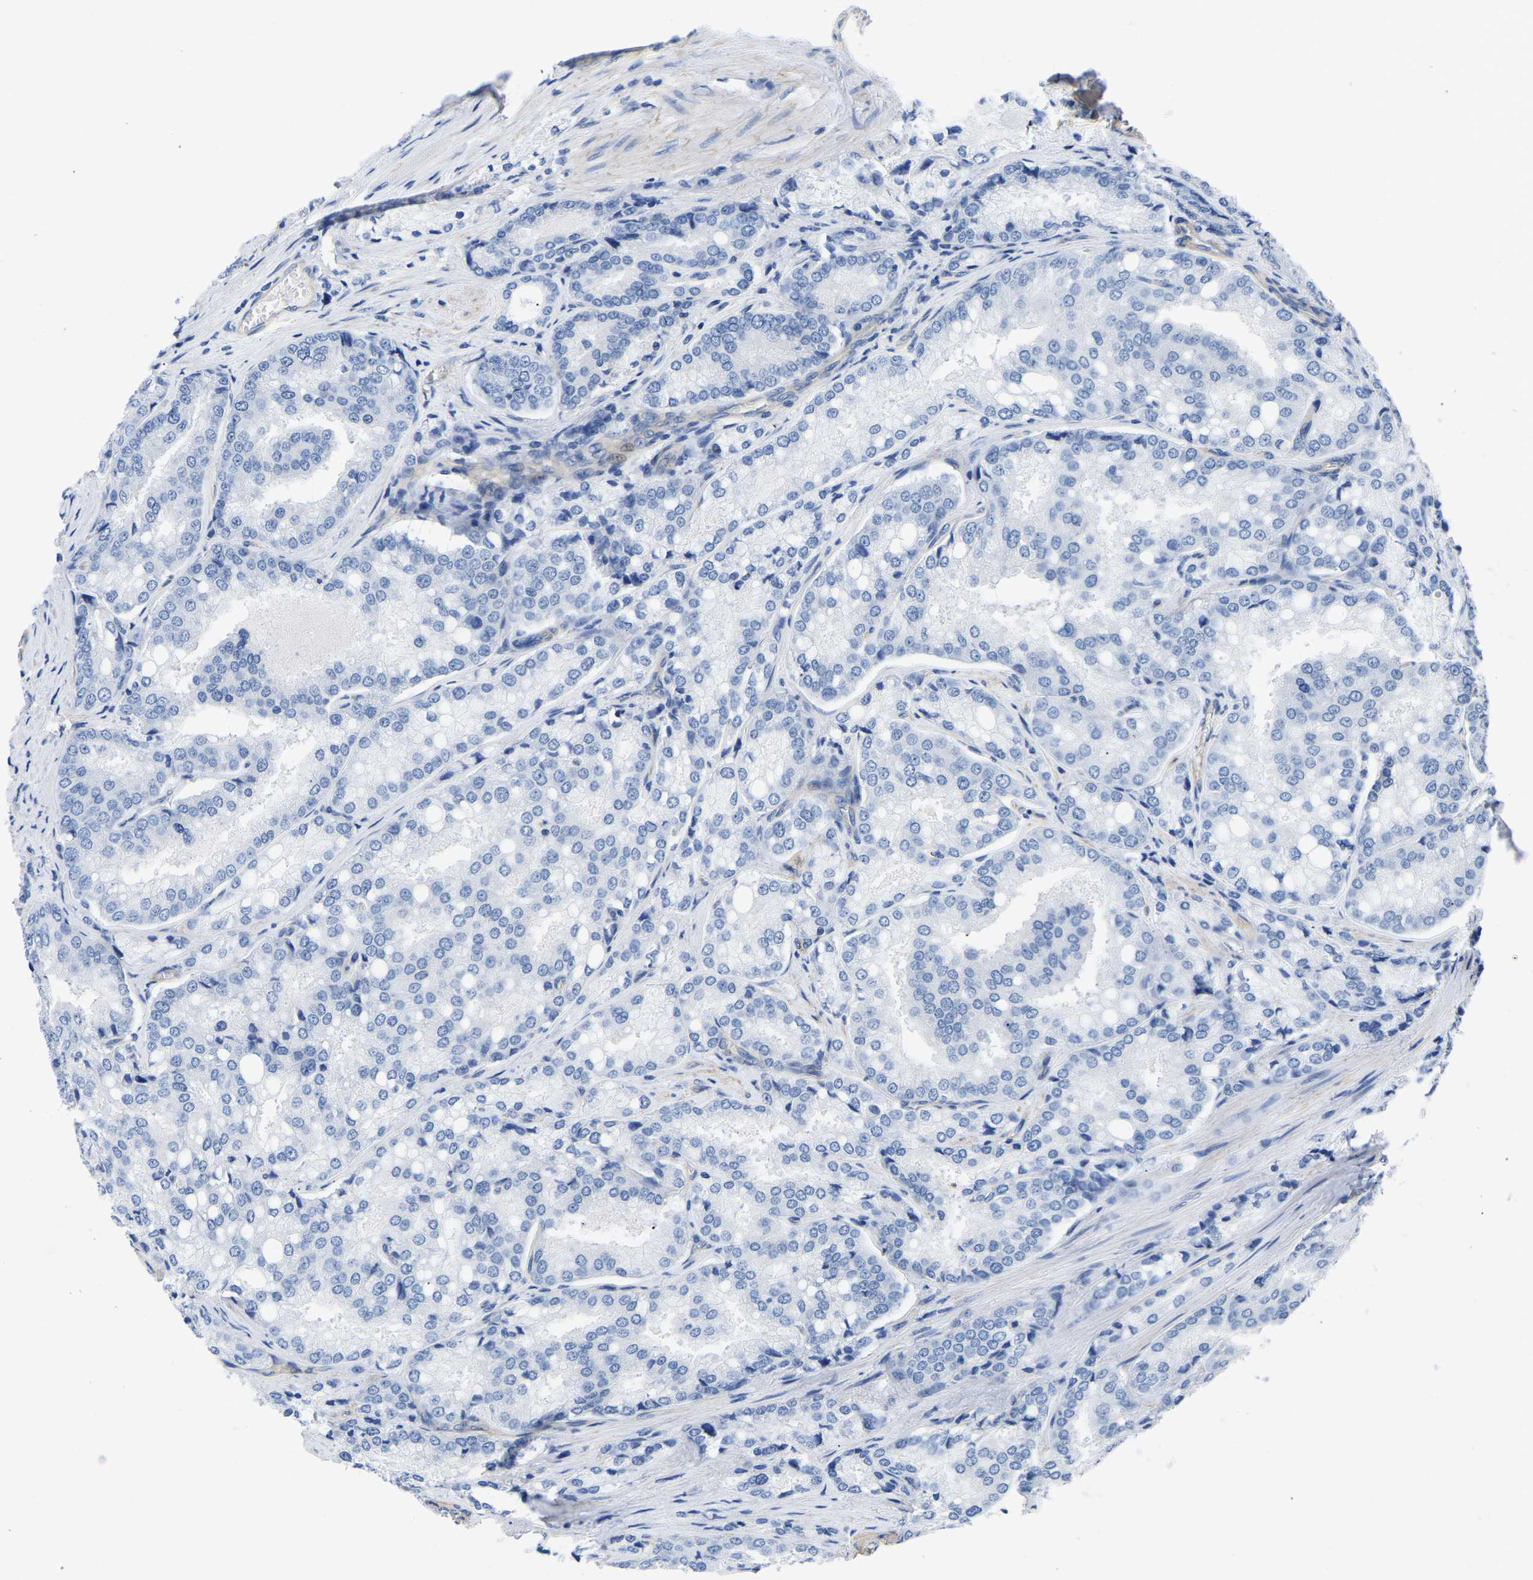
{"staining": {"intensity": "negative", "quantity": "none", "location": "none"}, "tissue": "prostate cancer", "cell_type": "Tumor cells", "image_type": "cancer", "snomed": [{"axis": "morphology", "description": "Adenocarcinoma, High grade"}, {"axis": "topography", "description": "Prostate"}], "caption": "DAB (3,3'-diaminobenzidine) immunohistochemical staining of adenocarcinoma (high-grade) (prostate) exhibits no significant staining in tumor cells.", "gene": "UPK3A", "patient": {"sex": "male", "age": 50}}